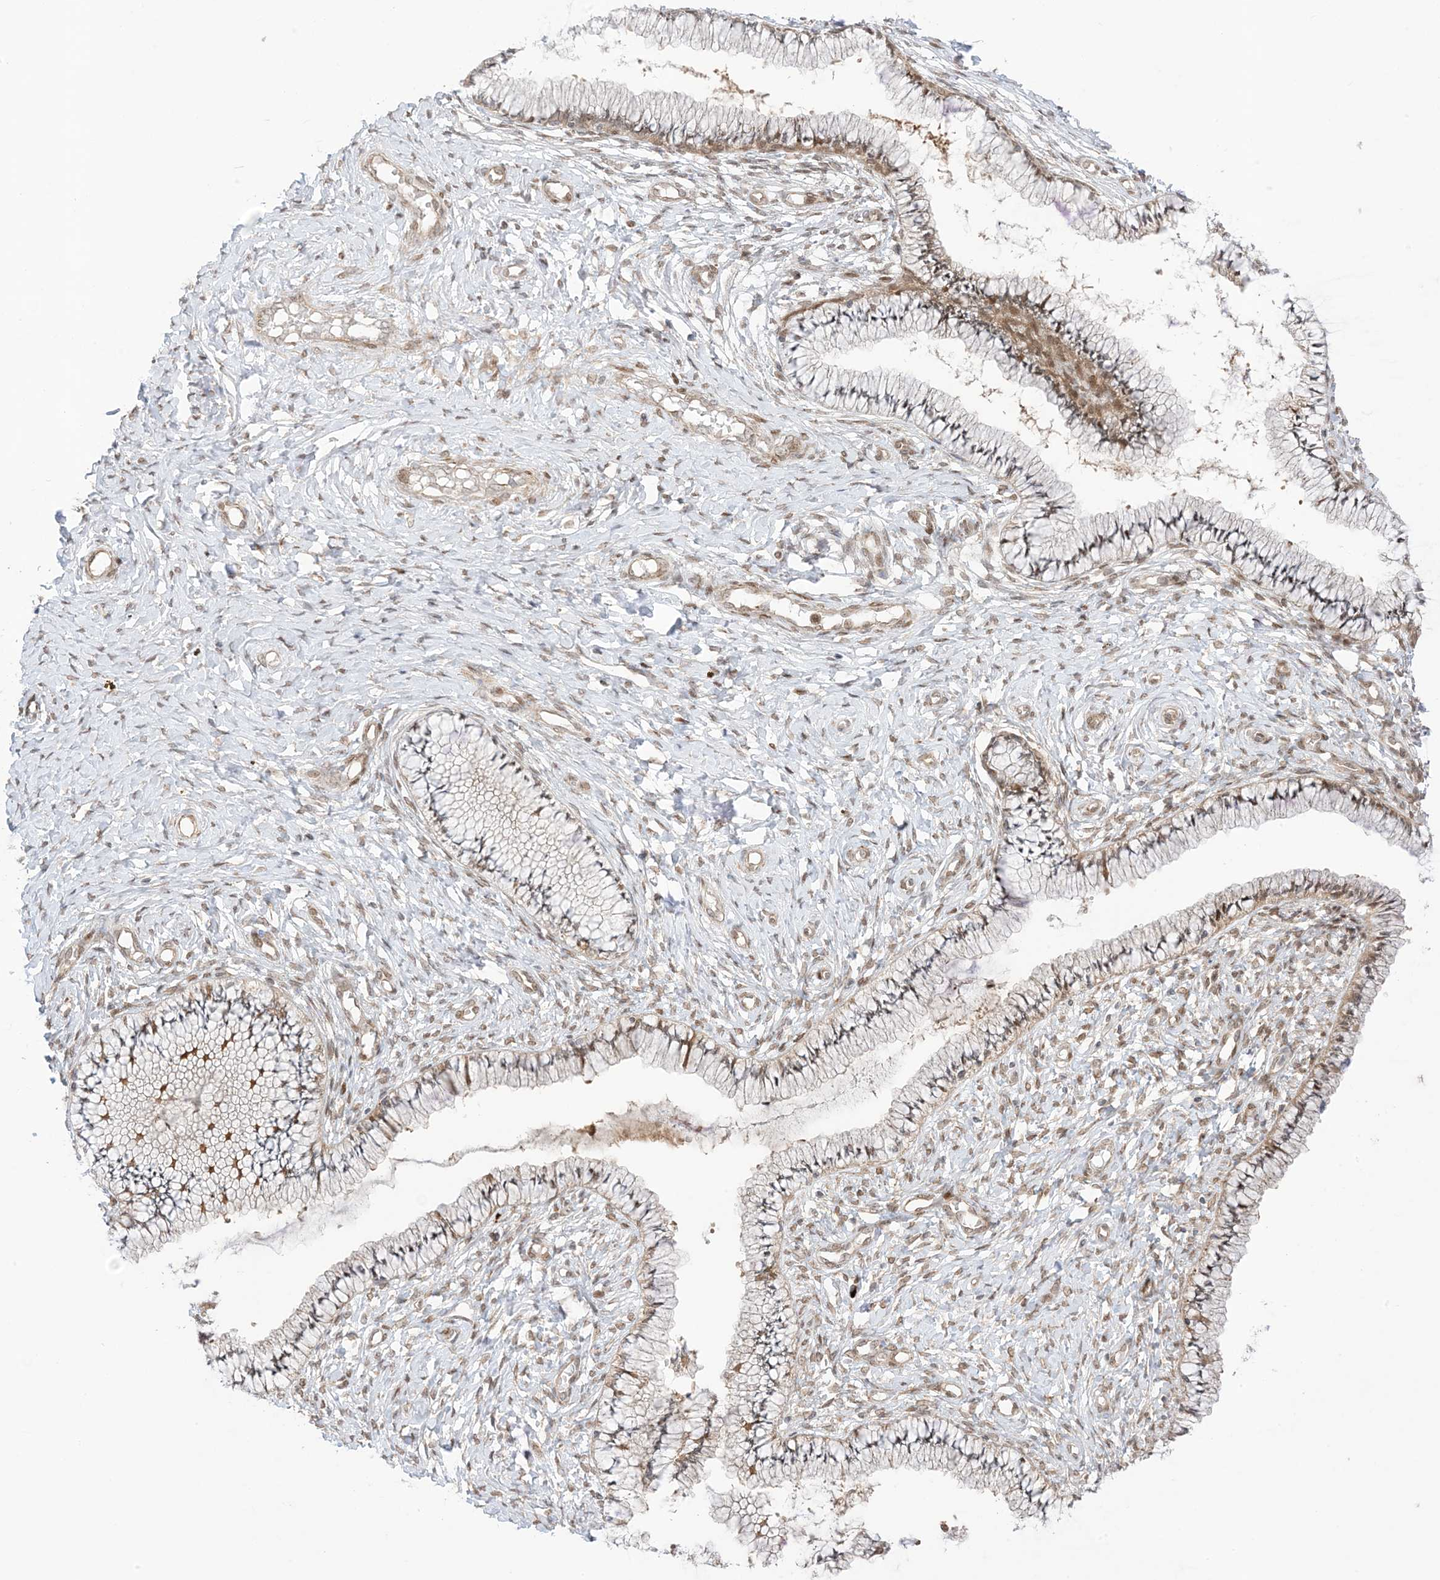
{"staining": {"intensity": "moderate", "quantity": "25%-75%", "location": "cytoplasmic/membranous,nuclear"}, "tissue": "cervix", "cell_type": "Glandular cells", "image_type": "normal", "snomed": [{"axis": "morphology", "description": "Normal tissue, NOS"}, {"axis": "topography", "description": "Cervix"}], "caption": "Immunohistochemistry (IHC) of benign human cervix exhibits medium levels of moderate cytoplasmic/membranous,nuclear expression in approximately 25%-75% of glandular cells.", "gene": "UBE2E2", "patient": {"sex": "female", "age": 36}}